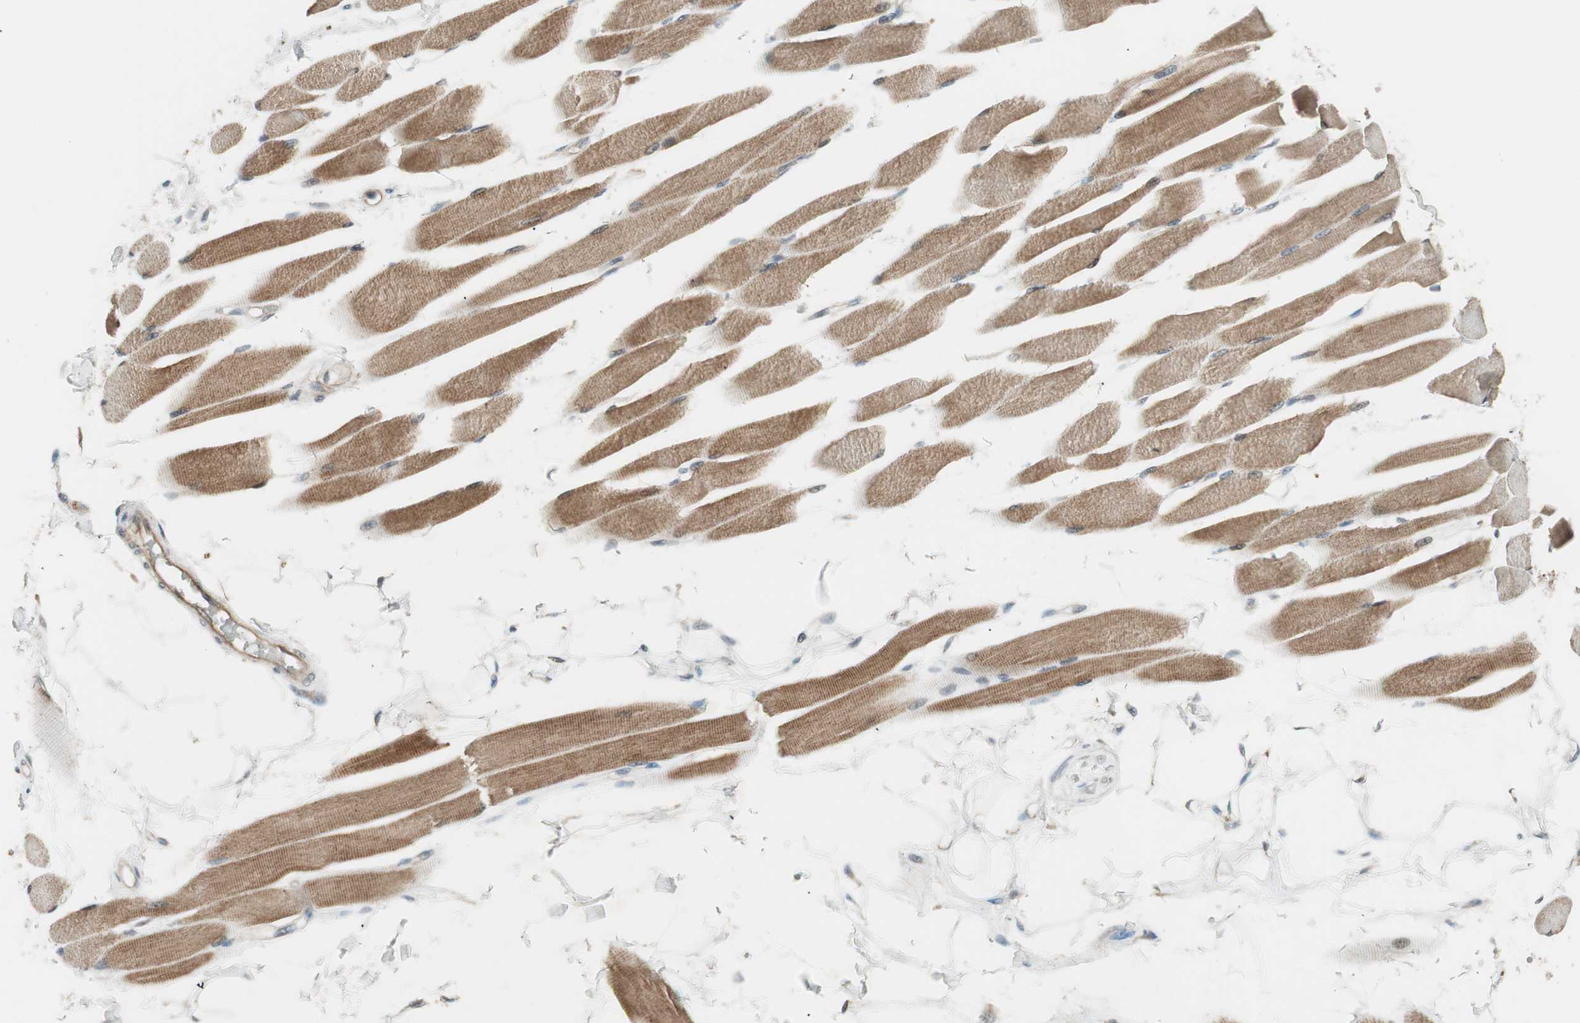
{"staining": {"intensity": "strong", "quantity": ">75%", "location": "cytoplasmic/membranous"}, "tissue": "skeletal muscle", "cell_type": "Myocytes", "image_type": "normal", "snomed": [{"axis": "morphology", "description": "Normal tissue, NOS"}, {"axis": "topography", "description": "Skeletal muscle"}, {"axis": "topography", "description": "Peripheral nerve tissue"}], "caption": "Immunohistochemistry of benign human skeletal muscle demonstrates high levels of strong cytoplasmic/membranous expression in approximately >75% of myocytes.", "gene": "CGRRF1", "patient": {"sex": "female", "age": 84}}